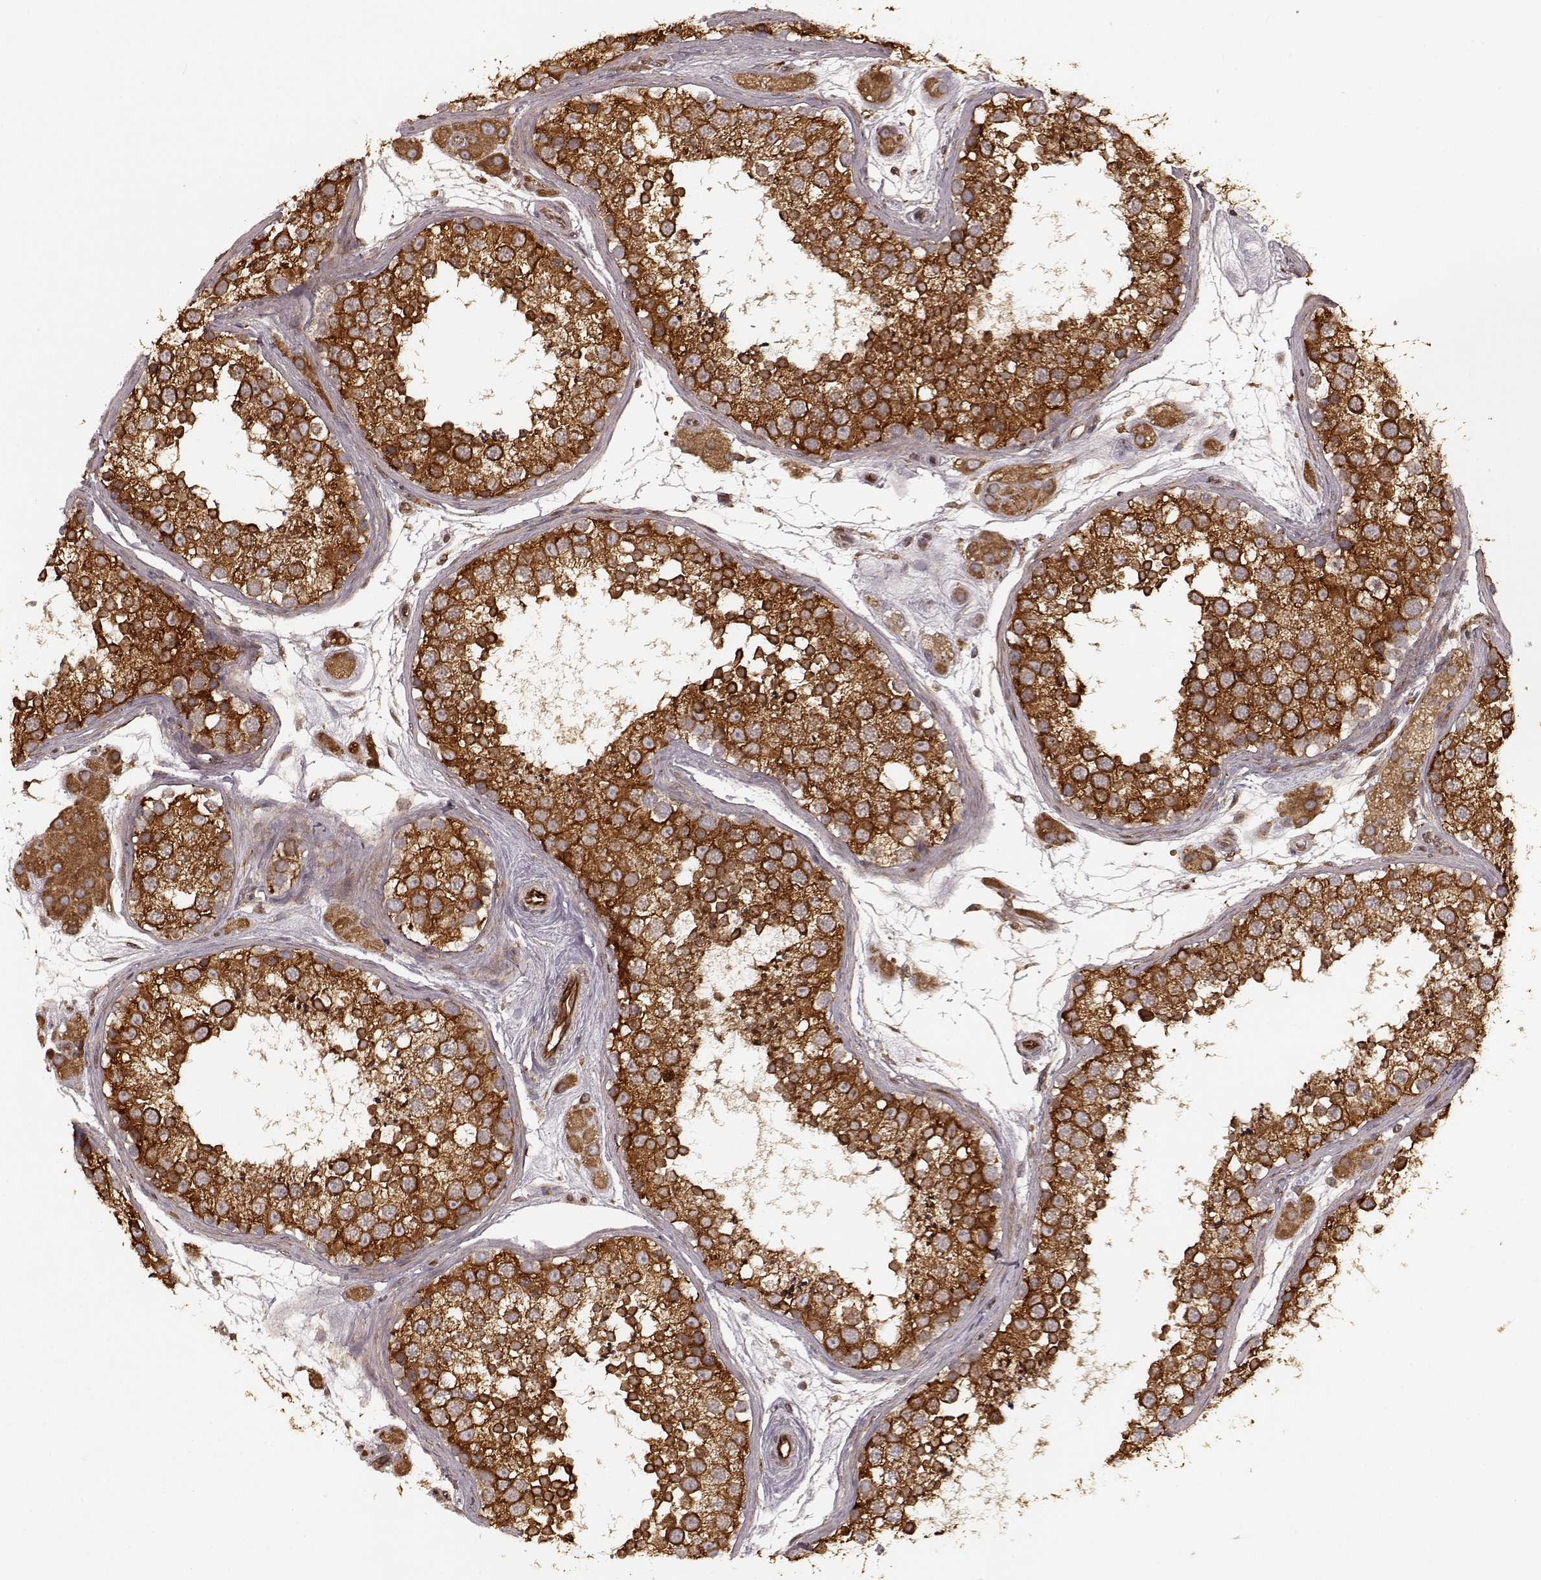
{"staining": {"intensity": "strong", "quantity": ">75%", "location": "cytoplasmic/membranous"}, "tissue": "testis", "cell_type": "Cells in seminiferous ducts", "image_type": "normal", "snomed": [{"axis": "morphology", "description": "Normal tissue, NOS"}, {"axis": "topography", "description": "Testis"}], "caption": "Benign testis was stained to show a protein in brown. There is high levels of strong cytoplasmic/membranous positivity in approximately >75% of cells in seminiferous ducts. Nuclei are stained in blue.", "gene": "AGPAT1", "patient": {"sex": "male", "age": 41}}